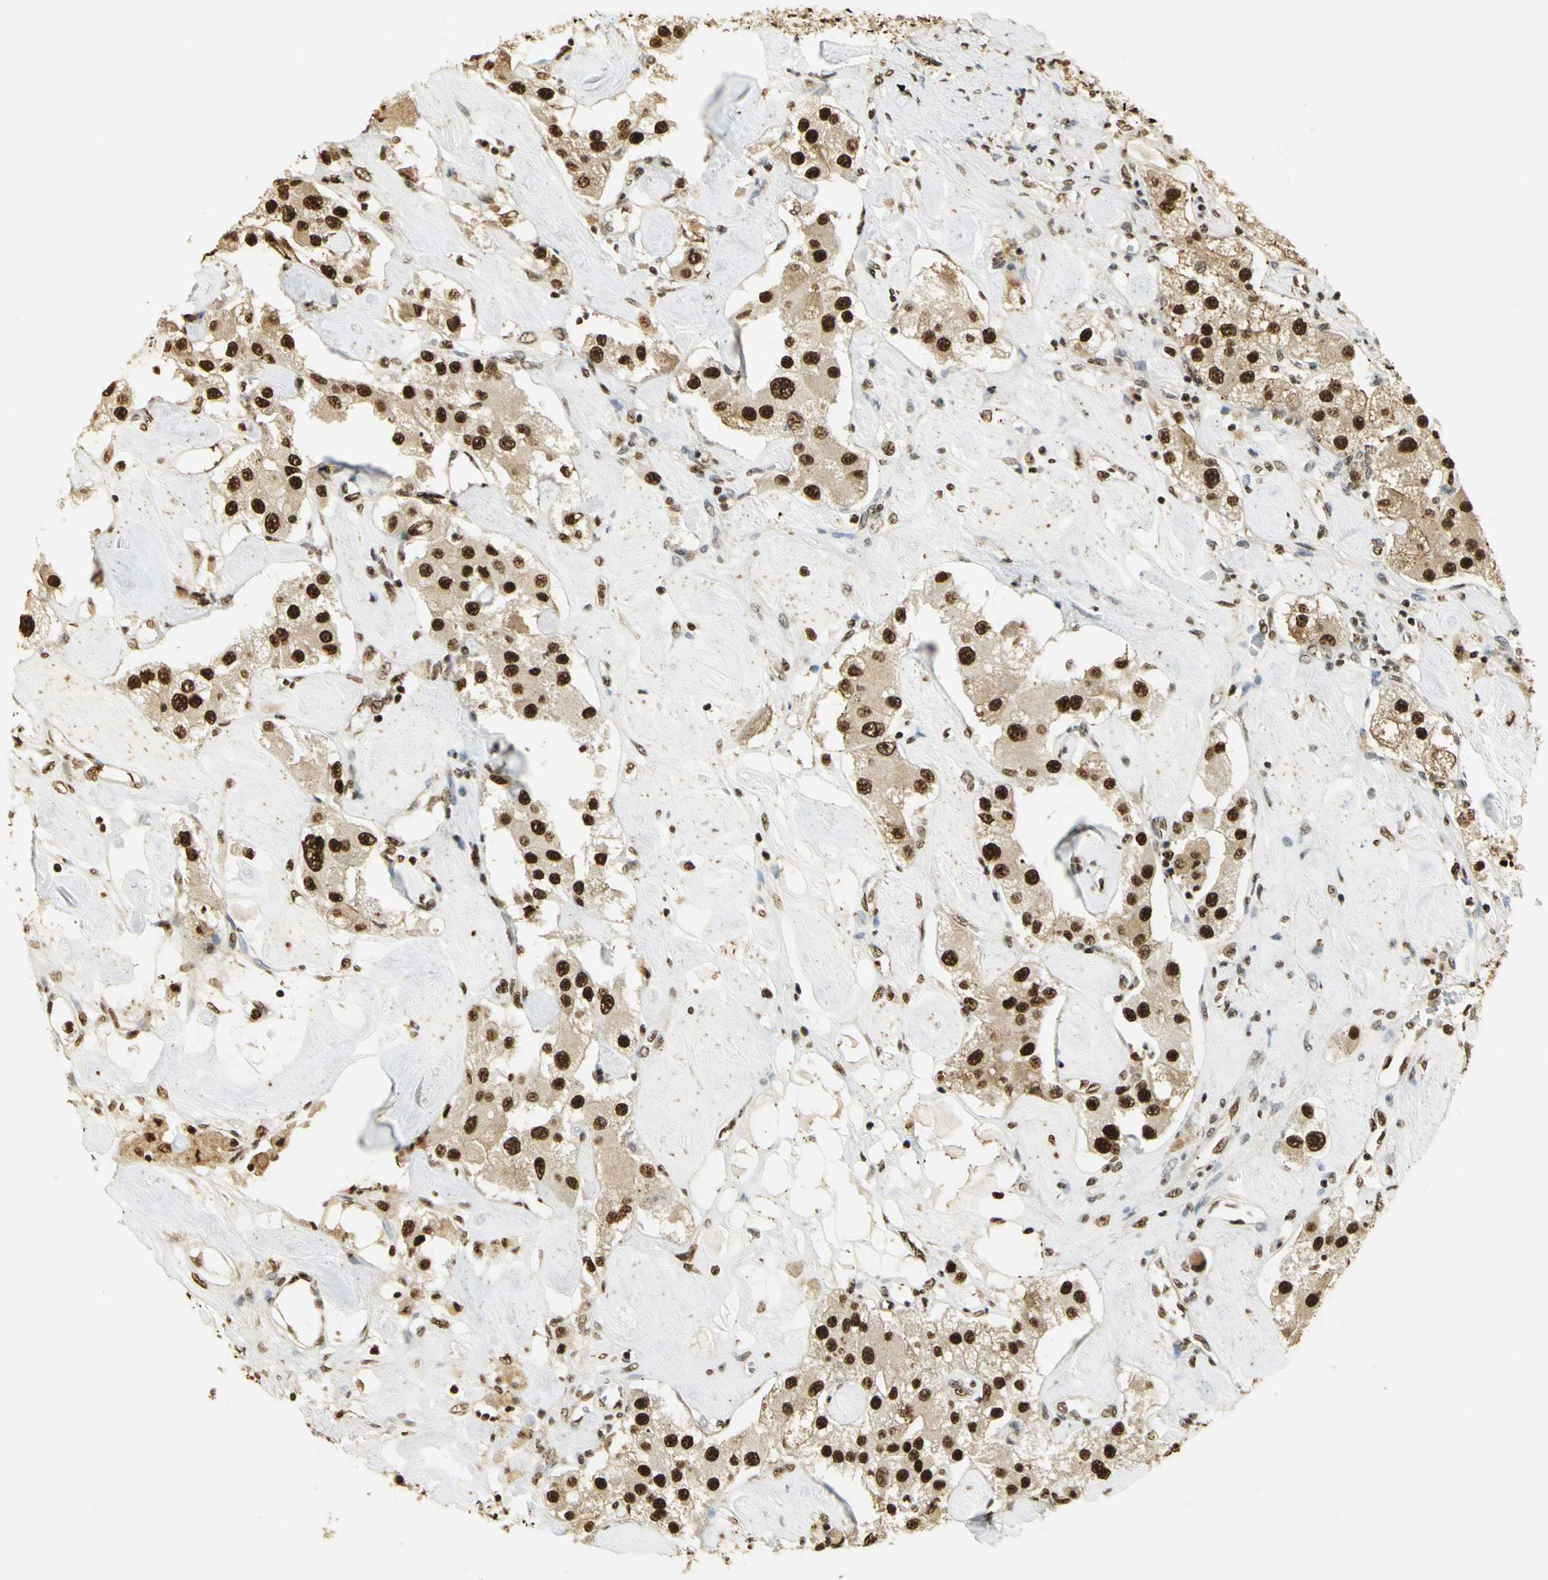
{"staining": {"intensity": "strong", "quantity": ">75%", "location": "cytoplasmic/membranous,nuclear"}, "tissue": "carcinoid", "cell_type": "Tumor cells", "image_type": "cancer", "snomed": [{"axis": "morphology", "description": "Carcinoid, malignant, NOS"}, {"axis": "topography", "description": "Pancreas"}], "caption": "An immunohistochemistry (IHC) photomicrograph of neoplastic tissue is shown. Protein staining in brown labels strong cytoplasmic/membranous and nuclear positivity in carcinoid (malignant) within tumor cells.", "gene": "SET", "patient": {"sex": "male", "age": 41}}